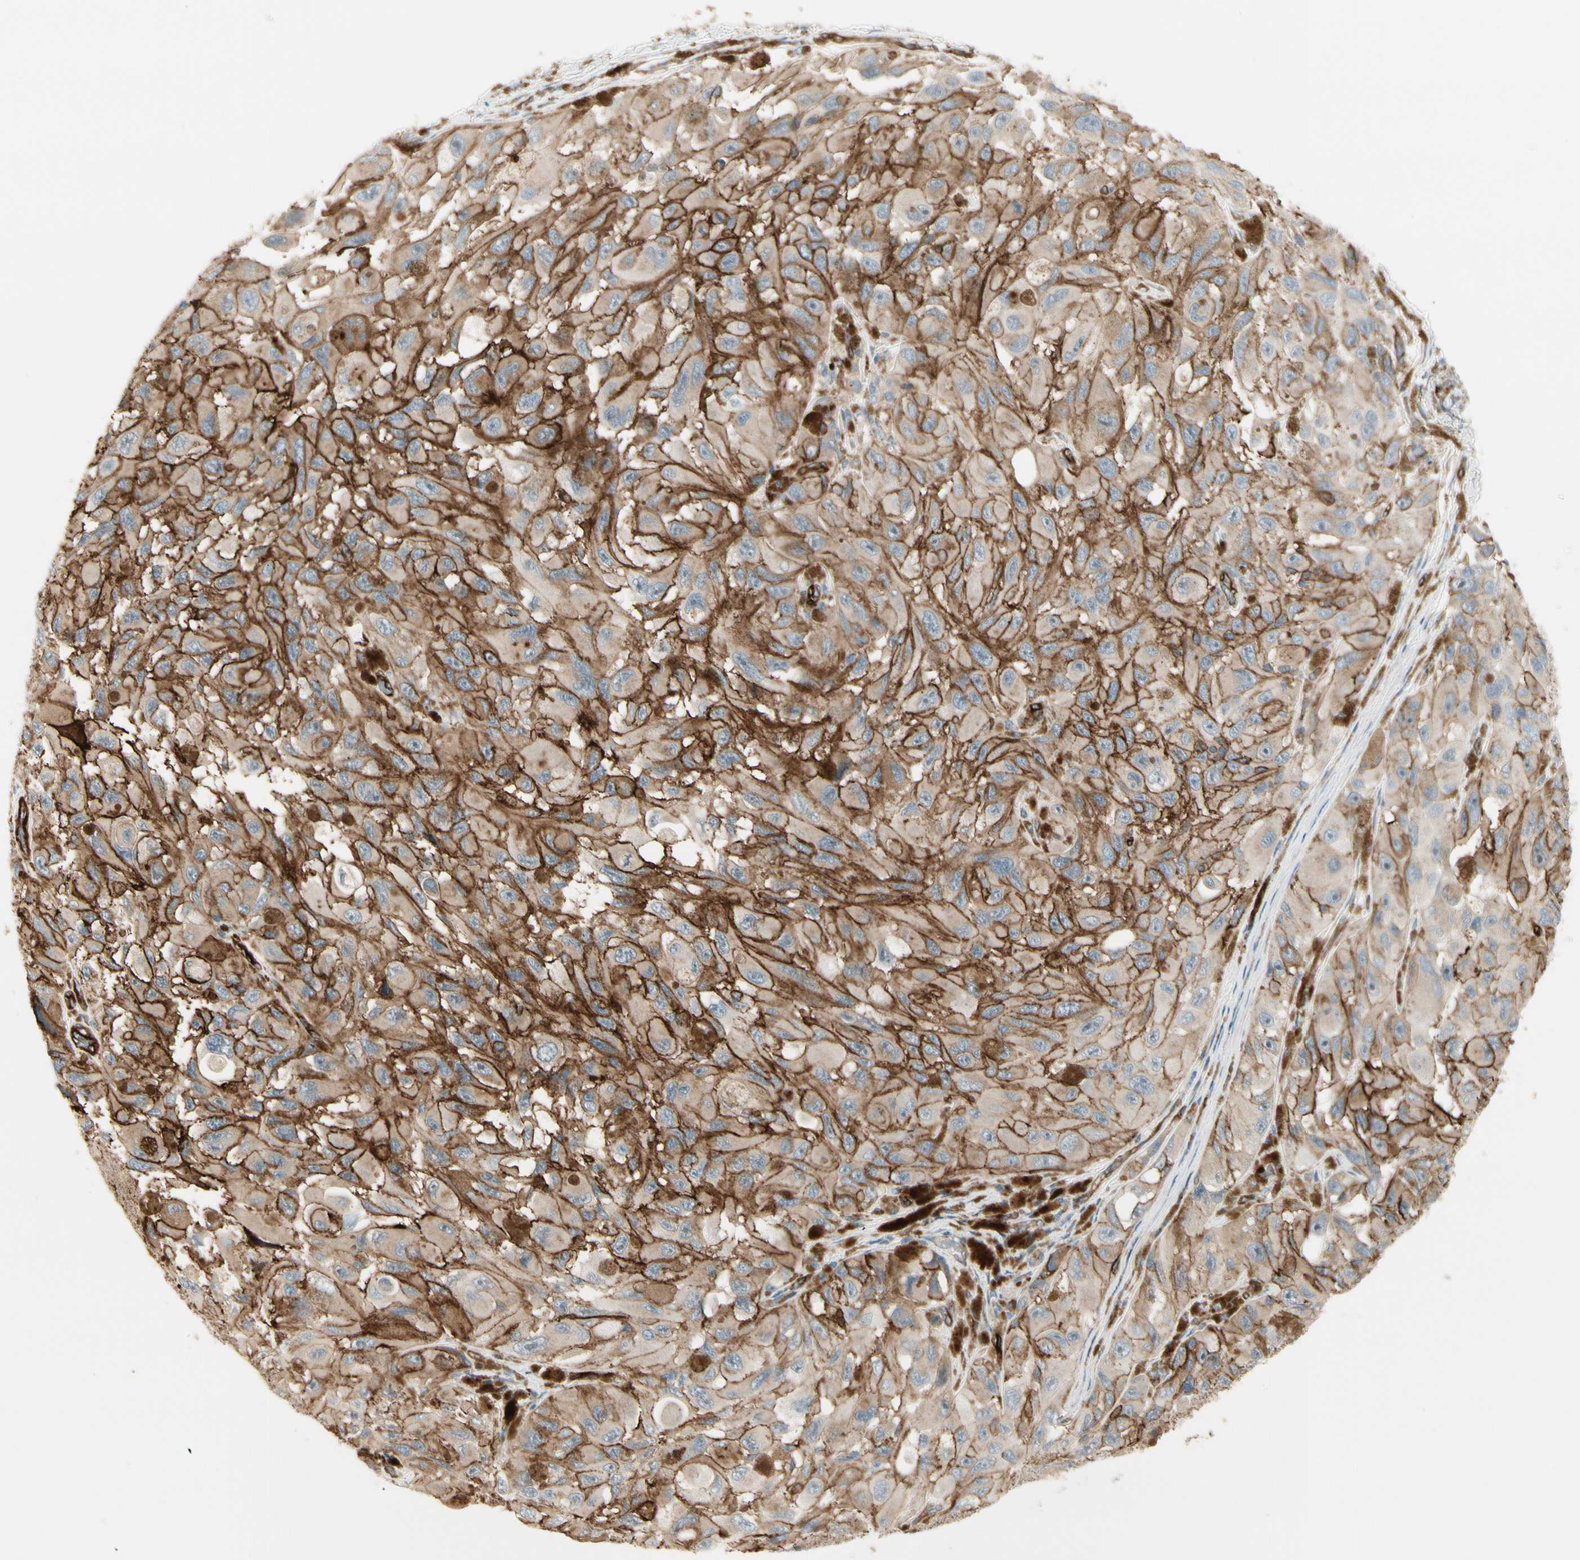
{"staining": {"intensity": "strong", "quantity": ">75%", "location": "cytoplasmic/membranous"}, "tissue": "melanoma", "cell_type": "Tumor cells", "image_type": "cancer", "snomed": [{"axis": "morphology", "description": "Malignant melanoma, NOS"}, {"axis": "topography", "description": "Skin"}], "caption": "Melanoma stained with a protein marker reveals strong staining in tumor cells.", "gene": "MCAM", "patient": {"sex": "female", "age": 73}}